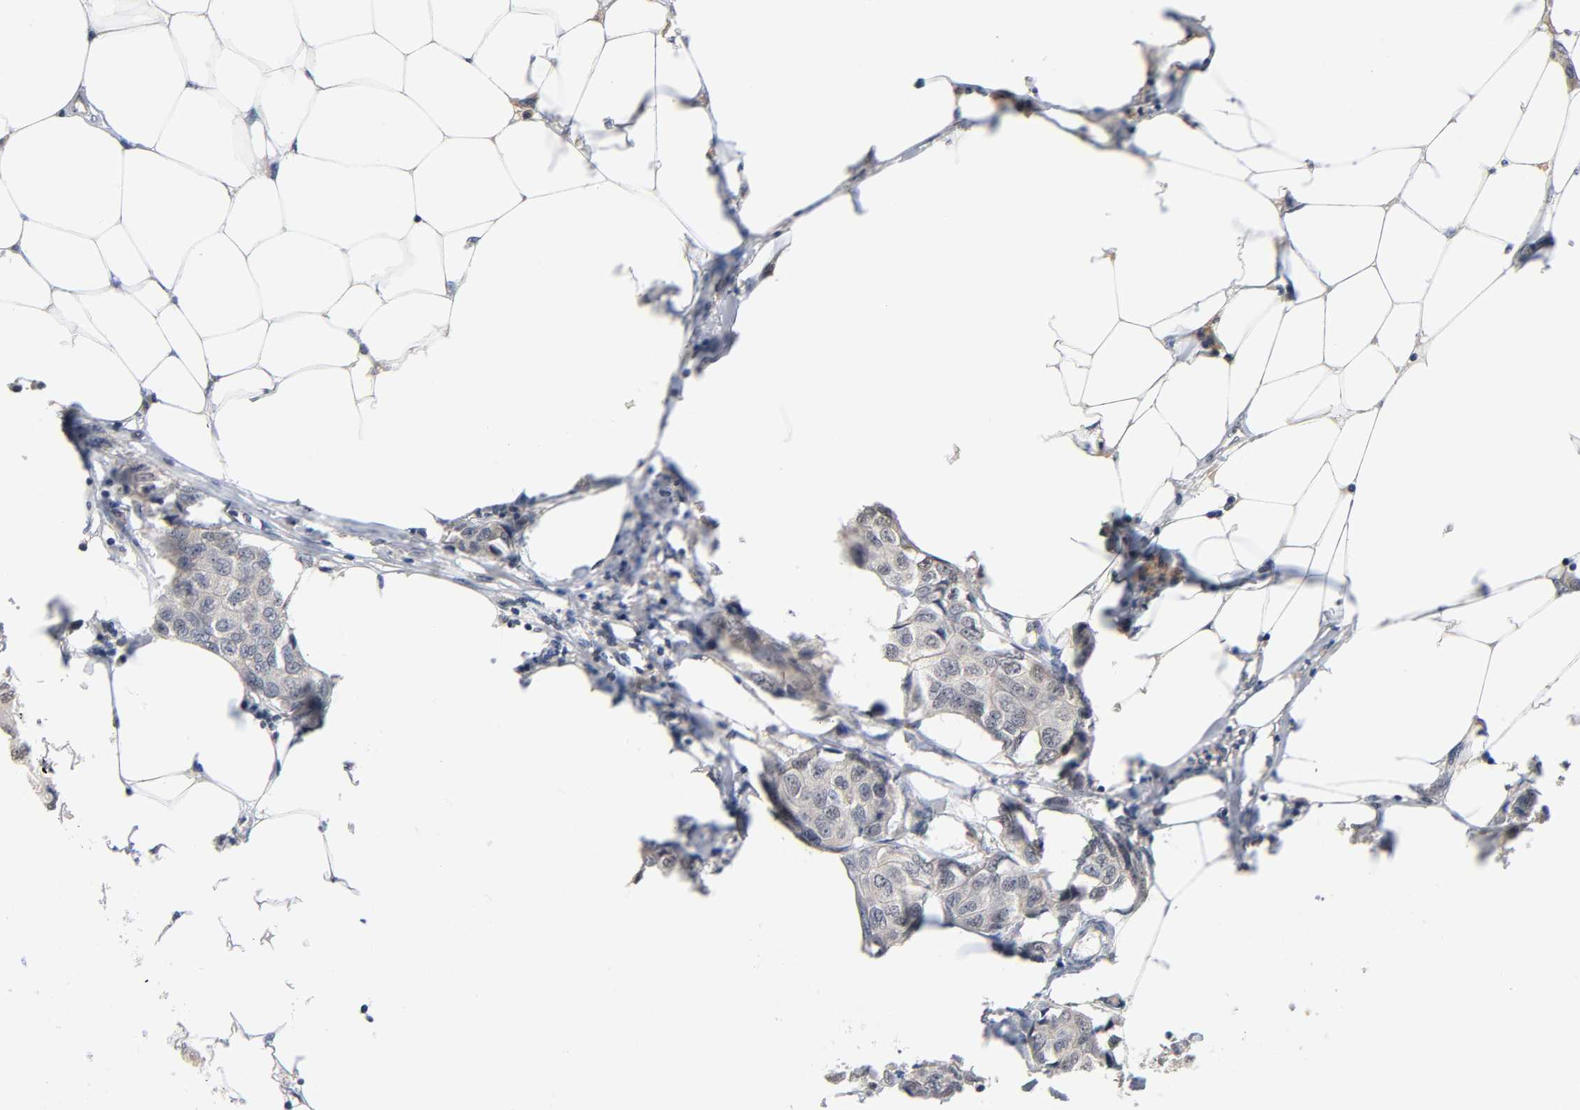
{"staining": {"intensity": "weak", "quantity": "25%-75%", "location": "cytoplasmic/membranous,nuclear"}, "tissue": "breast cancer", "cell_type": "Tumor cells", "image_type": "cancer", "snomed": [{"axis": "morphology", "description": "Duct carcinoma"}, {"axis": "topography", "description": "Breast"}], "caption": "Protein expression analysis of human breast cancer reveals weak cytoplasmic/membranous and nuclear staining in about 25%-75% of tumor cells. (DAB (3,3'-diaminobenzidine) IHC, brown staining for protein, blue staining for nuclei).", "gene": "PRKAB1", "patient": {"sex": "female", "age": 80}}